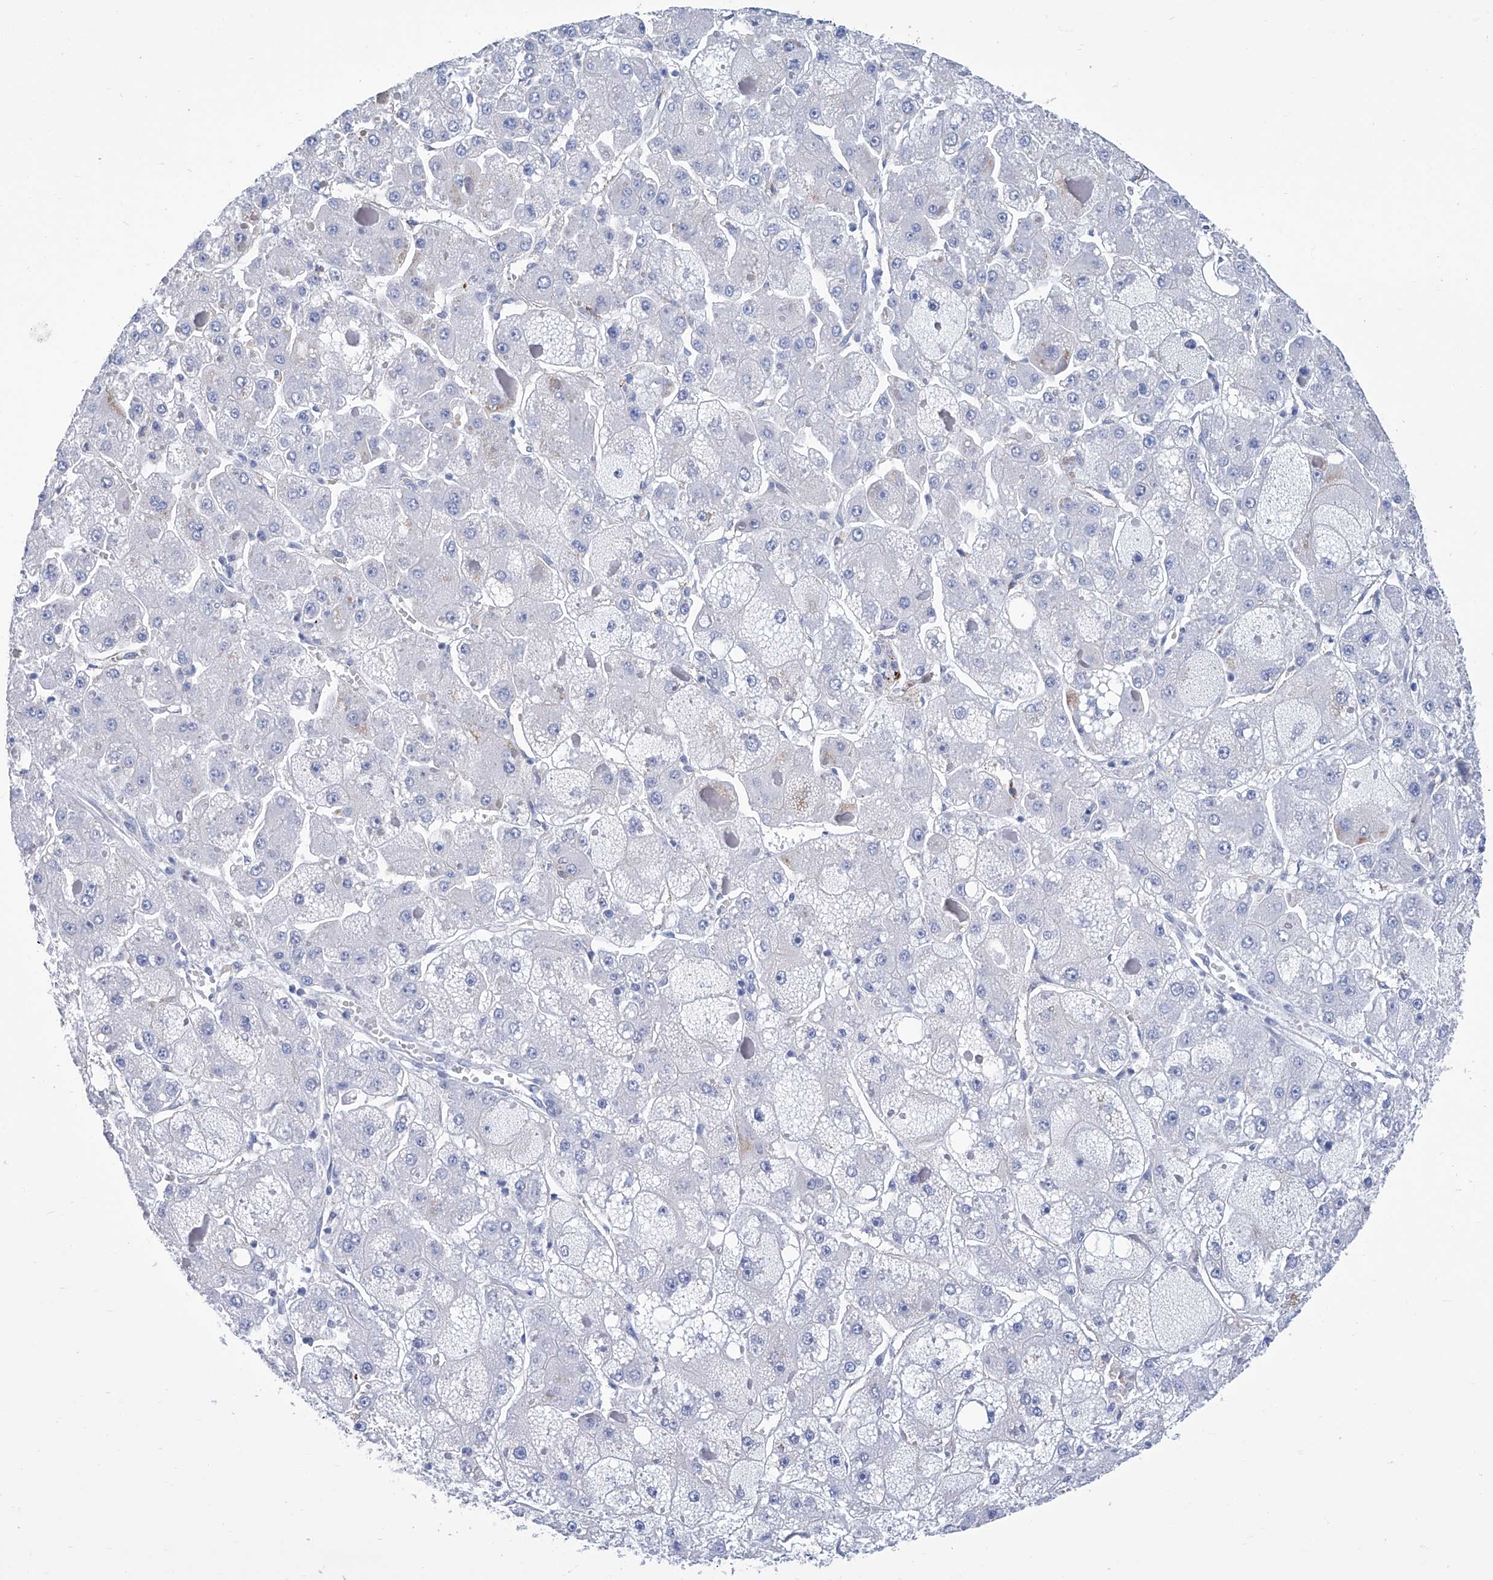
{"staining": {"intensity": "negative", "quantity": "none", "location": "none"}, "tissue": "liver cancer", "cell_type": "Tumor cells", "image_type": "cancer", "snomed": [{"axis": "morphology", "description": "Carcinoma, Hepatocellular, NOS"}, {"axis": "topography", "description": "Liver"}], "caption": "A micrograph of liver cancer stained for a protein demonstrates no brown staining in tumor cells. The staining is performed using DAB (3,3'-diaminobenzidine) brown chromogen with nuclei counter-stained in using hematoxylin.", "gene": "SMS", "patient": {"sex": "female", "age": 73}}